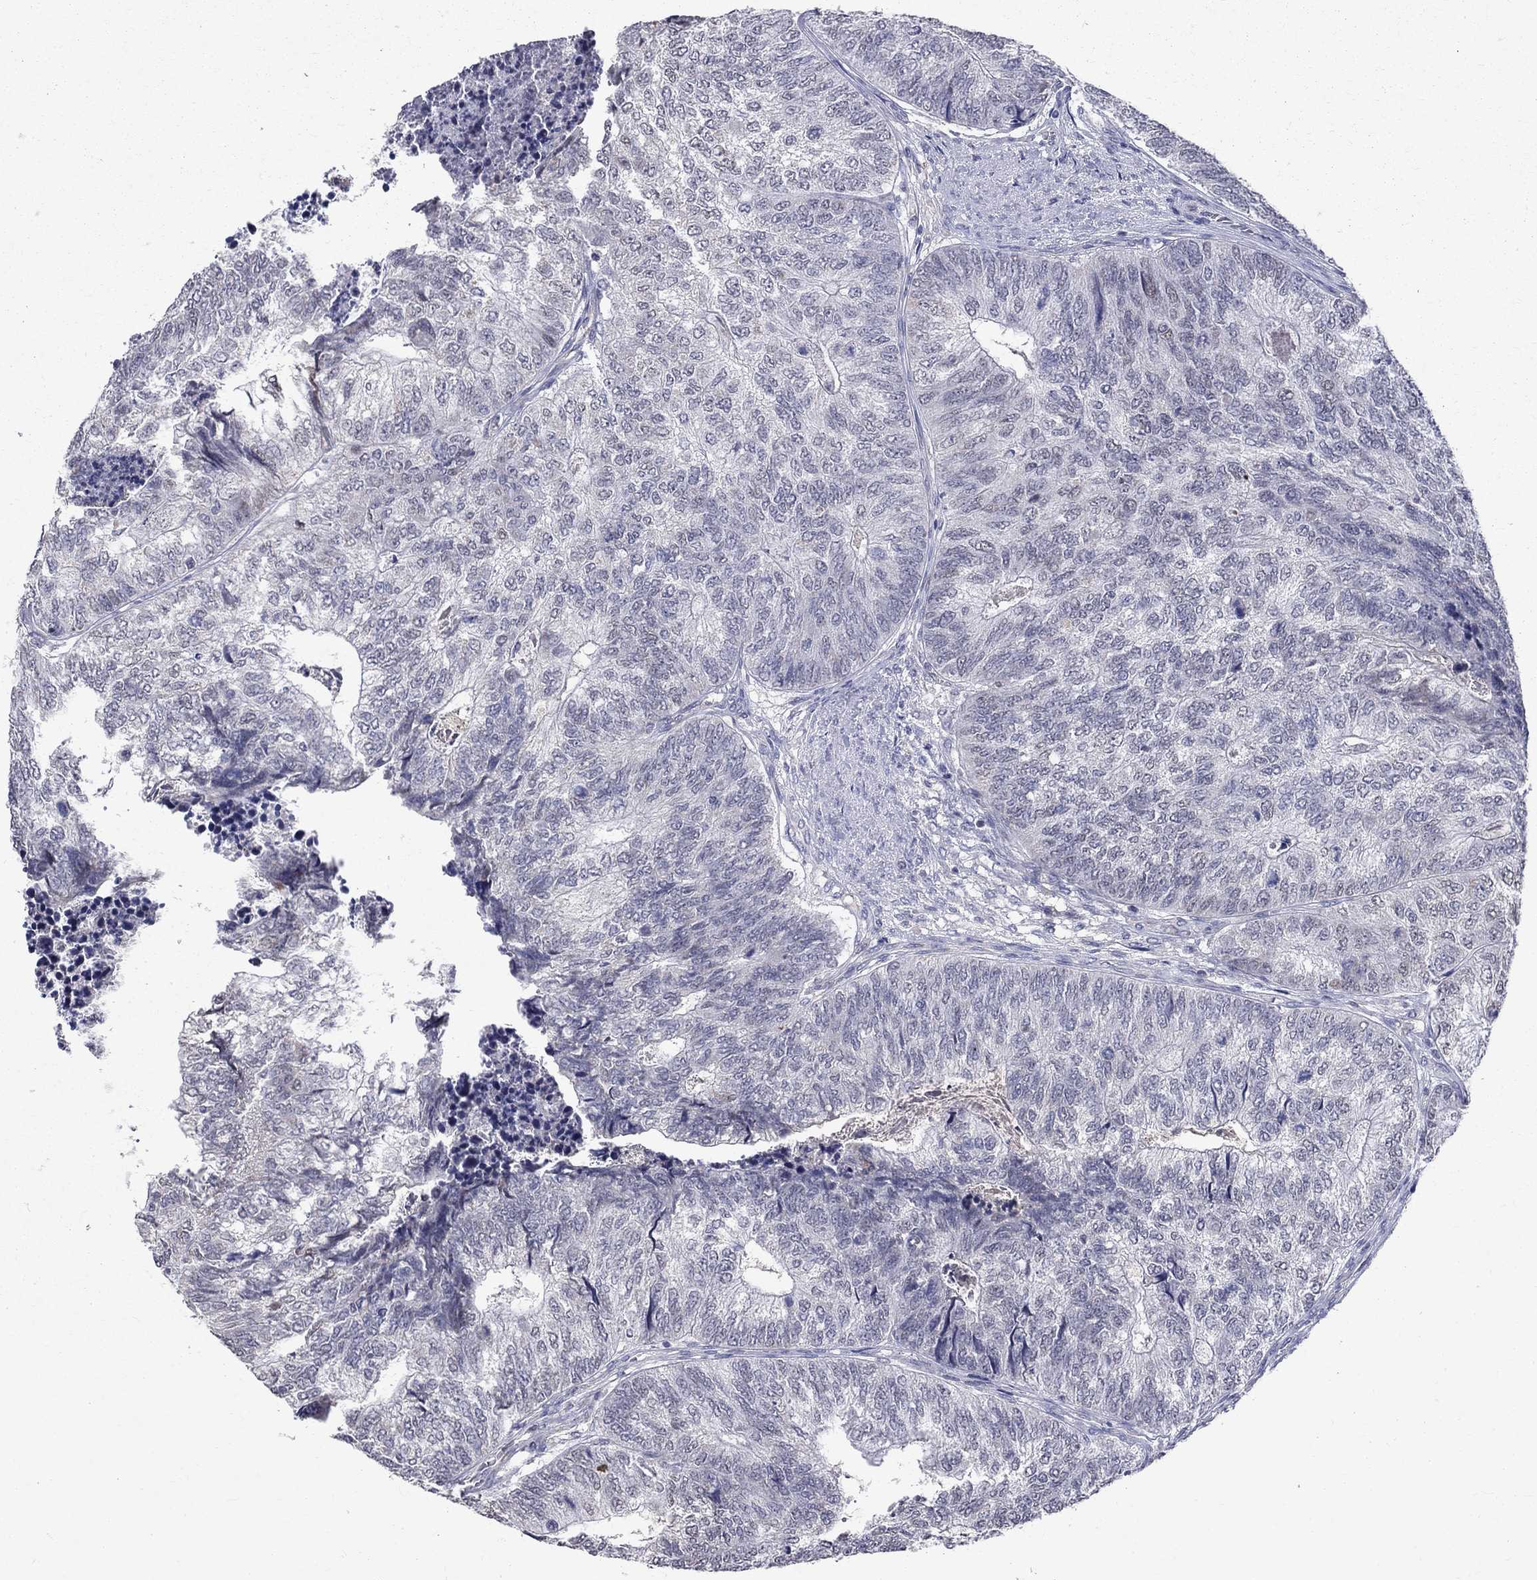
{"staining": {"intensity": "negative", "quantity": "none", "location": "none"}, "tissue": "colorectal cancer", "cell_type": "Tumor cells", "image_type": "cancer", "snomed": [{"axis": "morphology", "description": "Adenocarcinoma, NOS"}, {"axis": "topography", "description": "Colon"}], "caption": "This is a photomicrograph of immunohistochemistry staining of colorectal cancer (adenocarcinoma), which shows no staining in tumor cells. (Brightfield microscopy of DAB (3,3'-diaminobenzidine) IHC at high magnification).", "gene": "SLC4A10", "patient": {"sex": "female", "age": 67}}